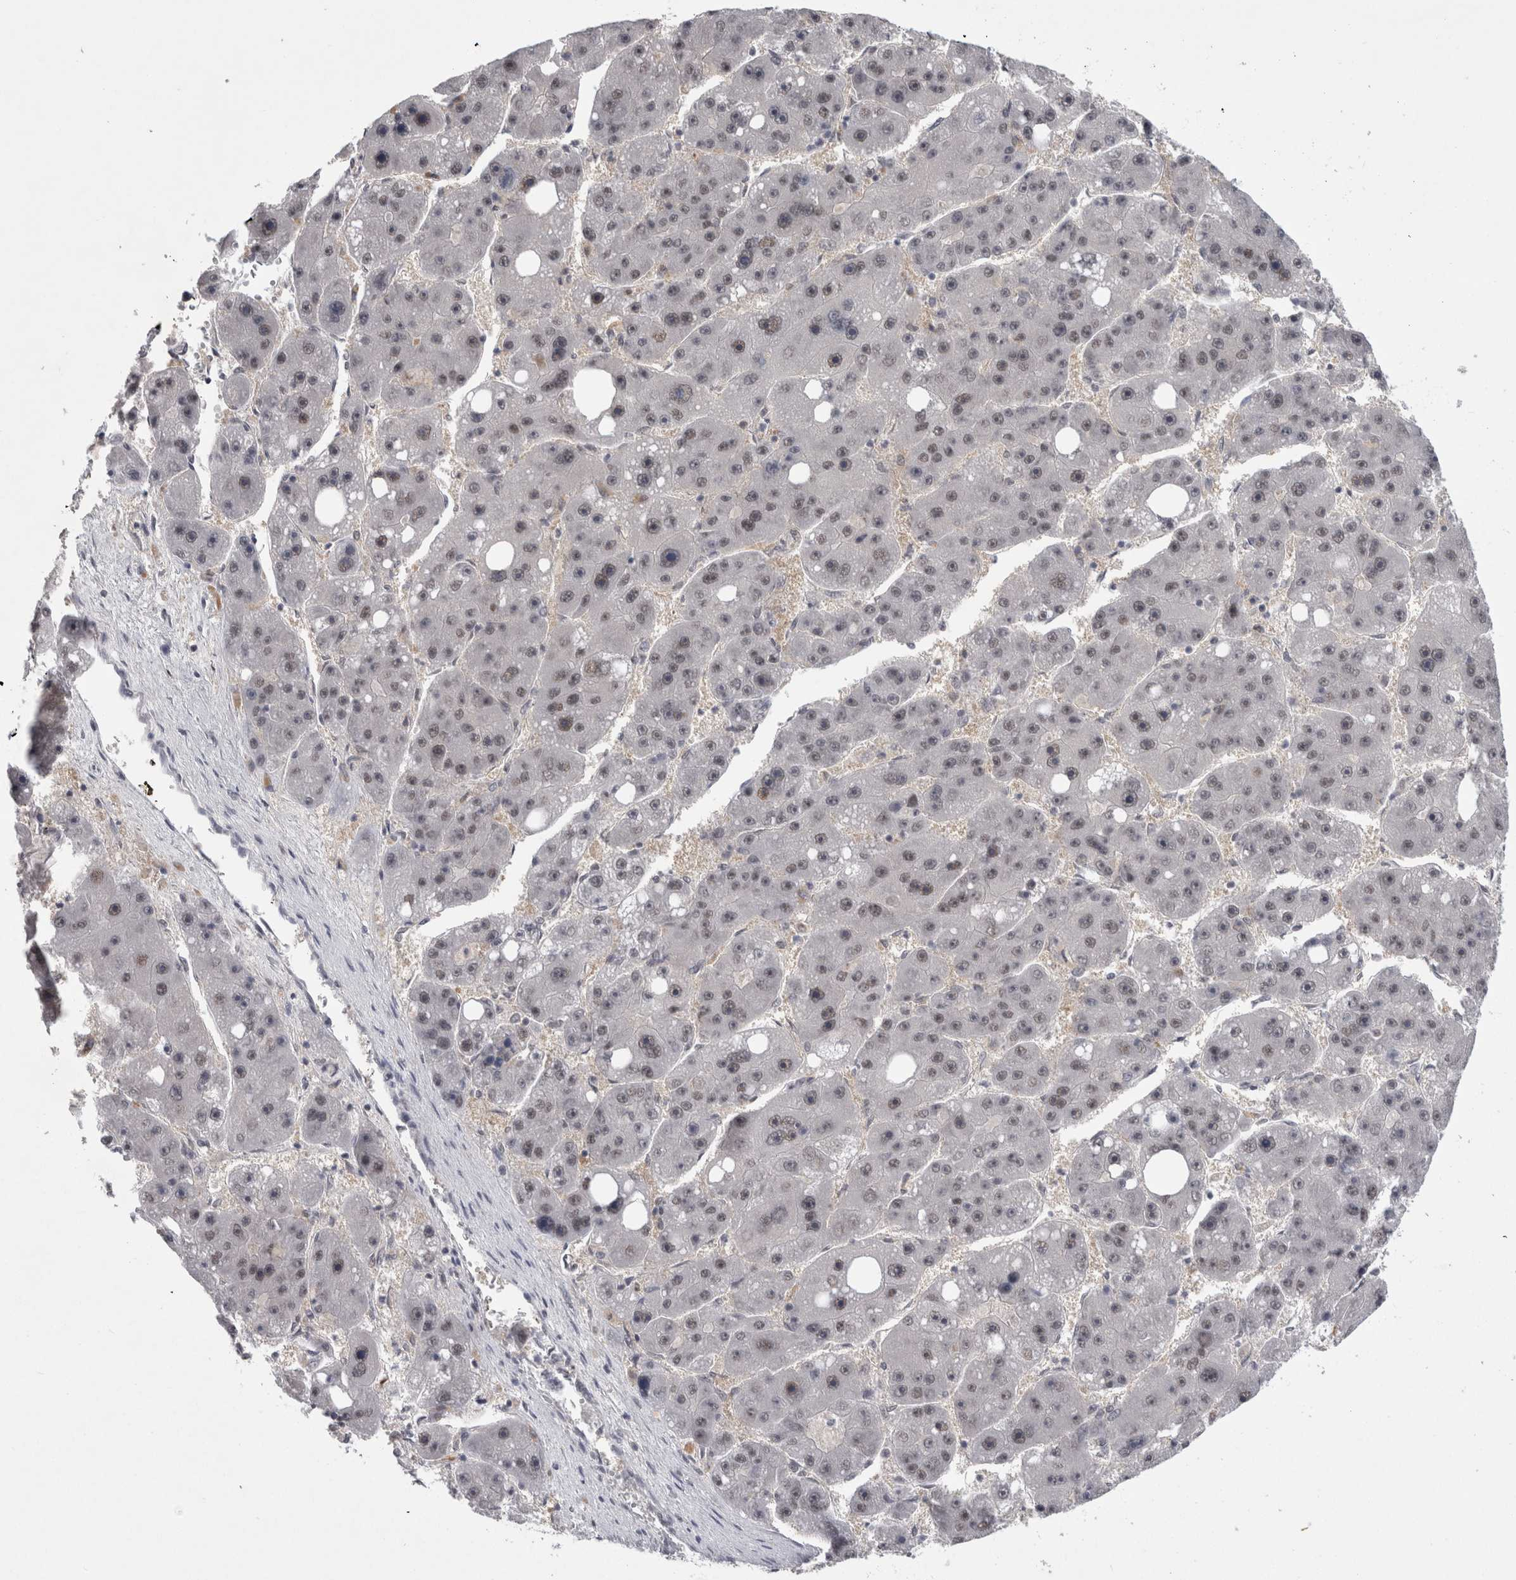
{"staining": {"intensity": "weak", "quantity": "<25%", "location": "nuclear"}, "tissue": "liver cancer", "cell_type": "Tumor cells", "image_type": "cancer", "snomed": [{"axis": "morphology", "description": "Carcinoma, Hepatocellular, NOS"}, {"axis": "topography", "description": "Liver"}], "caption": "DAB (3,3'-diaminobenzidine) immunohistochemical staining of human liver cancer demonstrates no significant expression in tumor cells. (DAB immunohistochemistry (IHC), high magnification).", "gene": "PSMB2", "patient": {"sex": "female", "age": 61}}